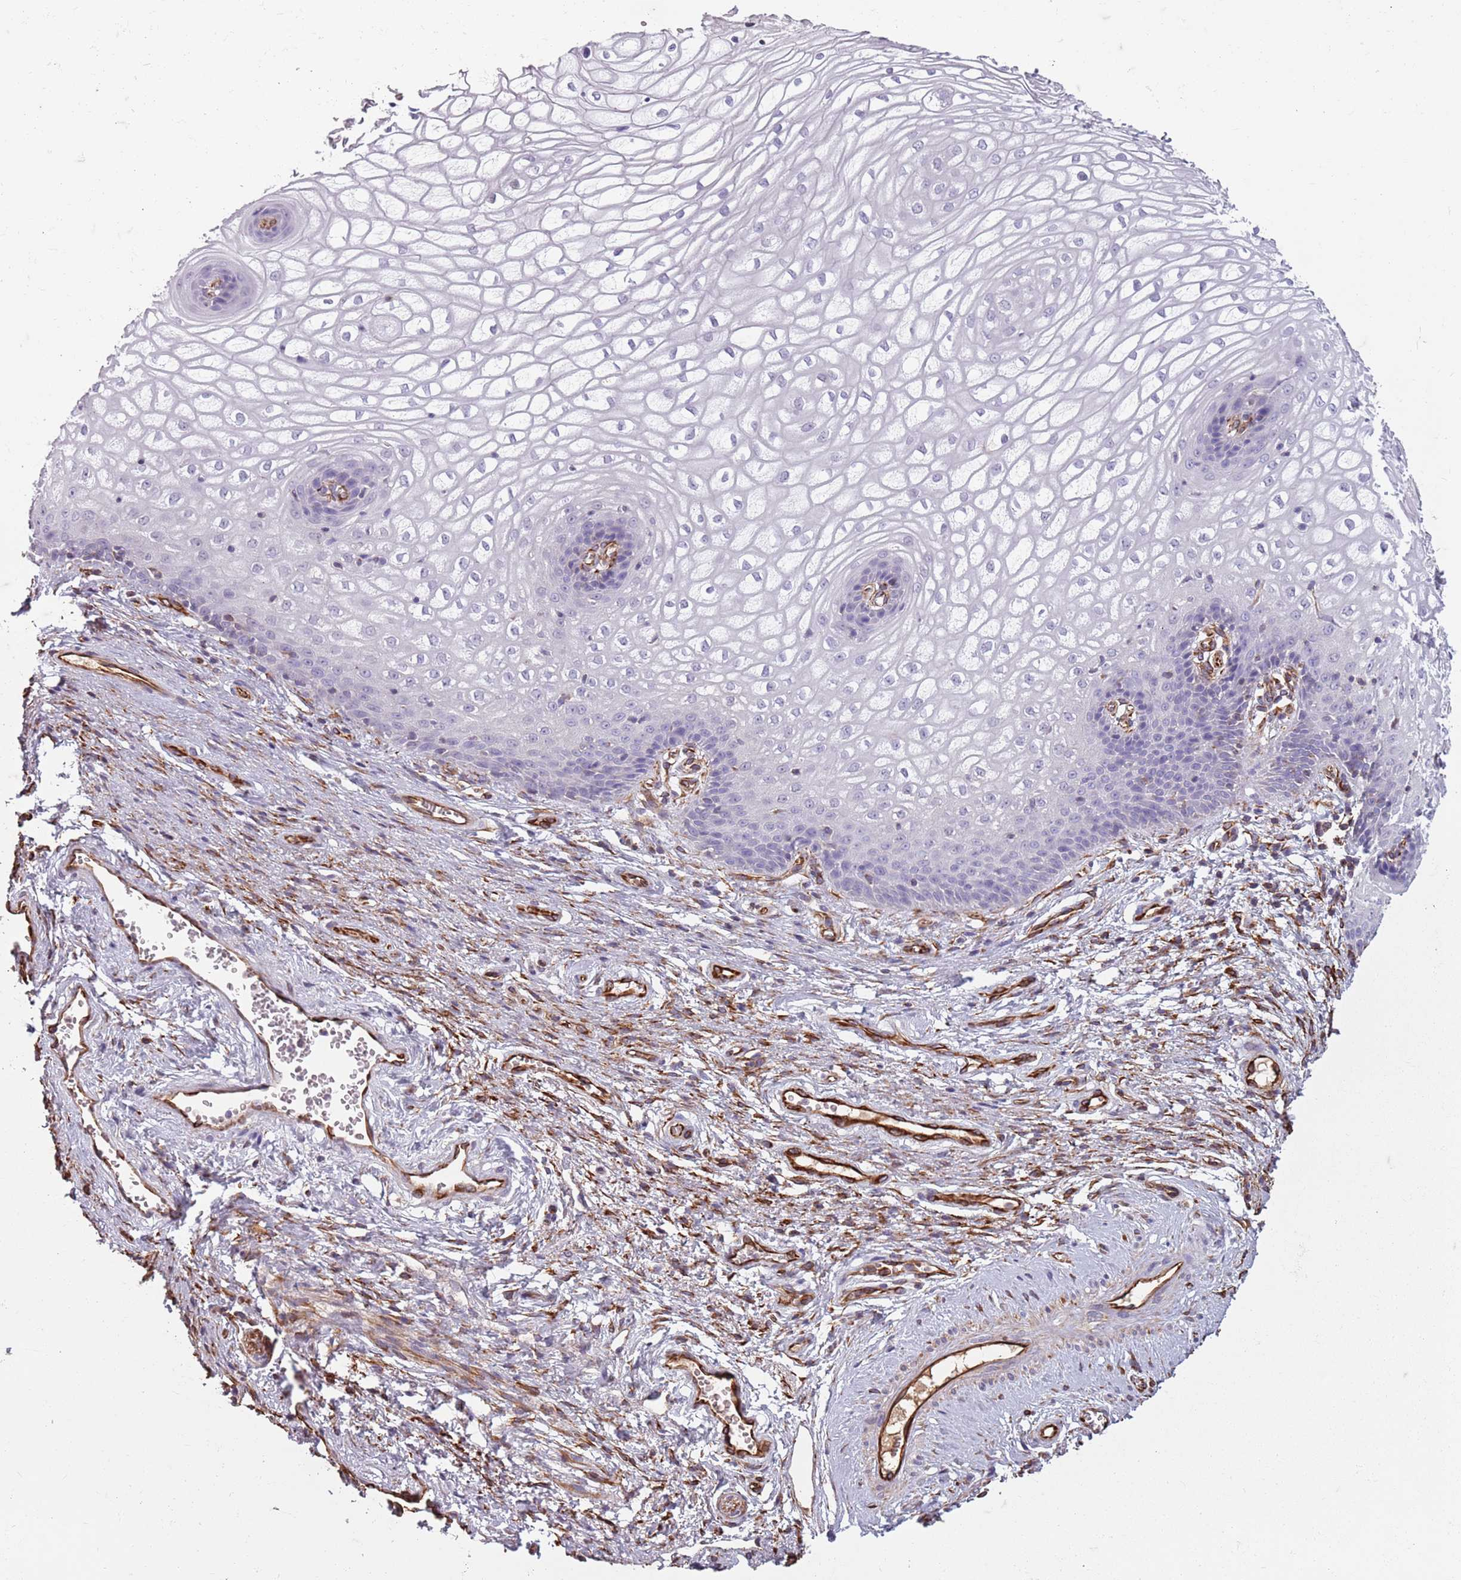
{"staining": {"intensity": "negative", "quantity": "none", "location": "none"}, "tissue": "vagina", "cell_type": "Squamous epithelial cells", "image_type": "normal", "snomed": [{"axis": "morphology", "description": "Normal tissue, NOS"}, {"axis": "topography", "description": "Vagina"}], "caption": "Benign vagina was stained to show a protein in brown. There is no significant staining in squamous epithelial cells.", "gene": "TAS2R38", "patient": {"sex": "female", "age": 34}}